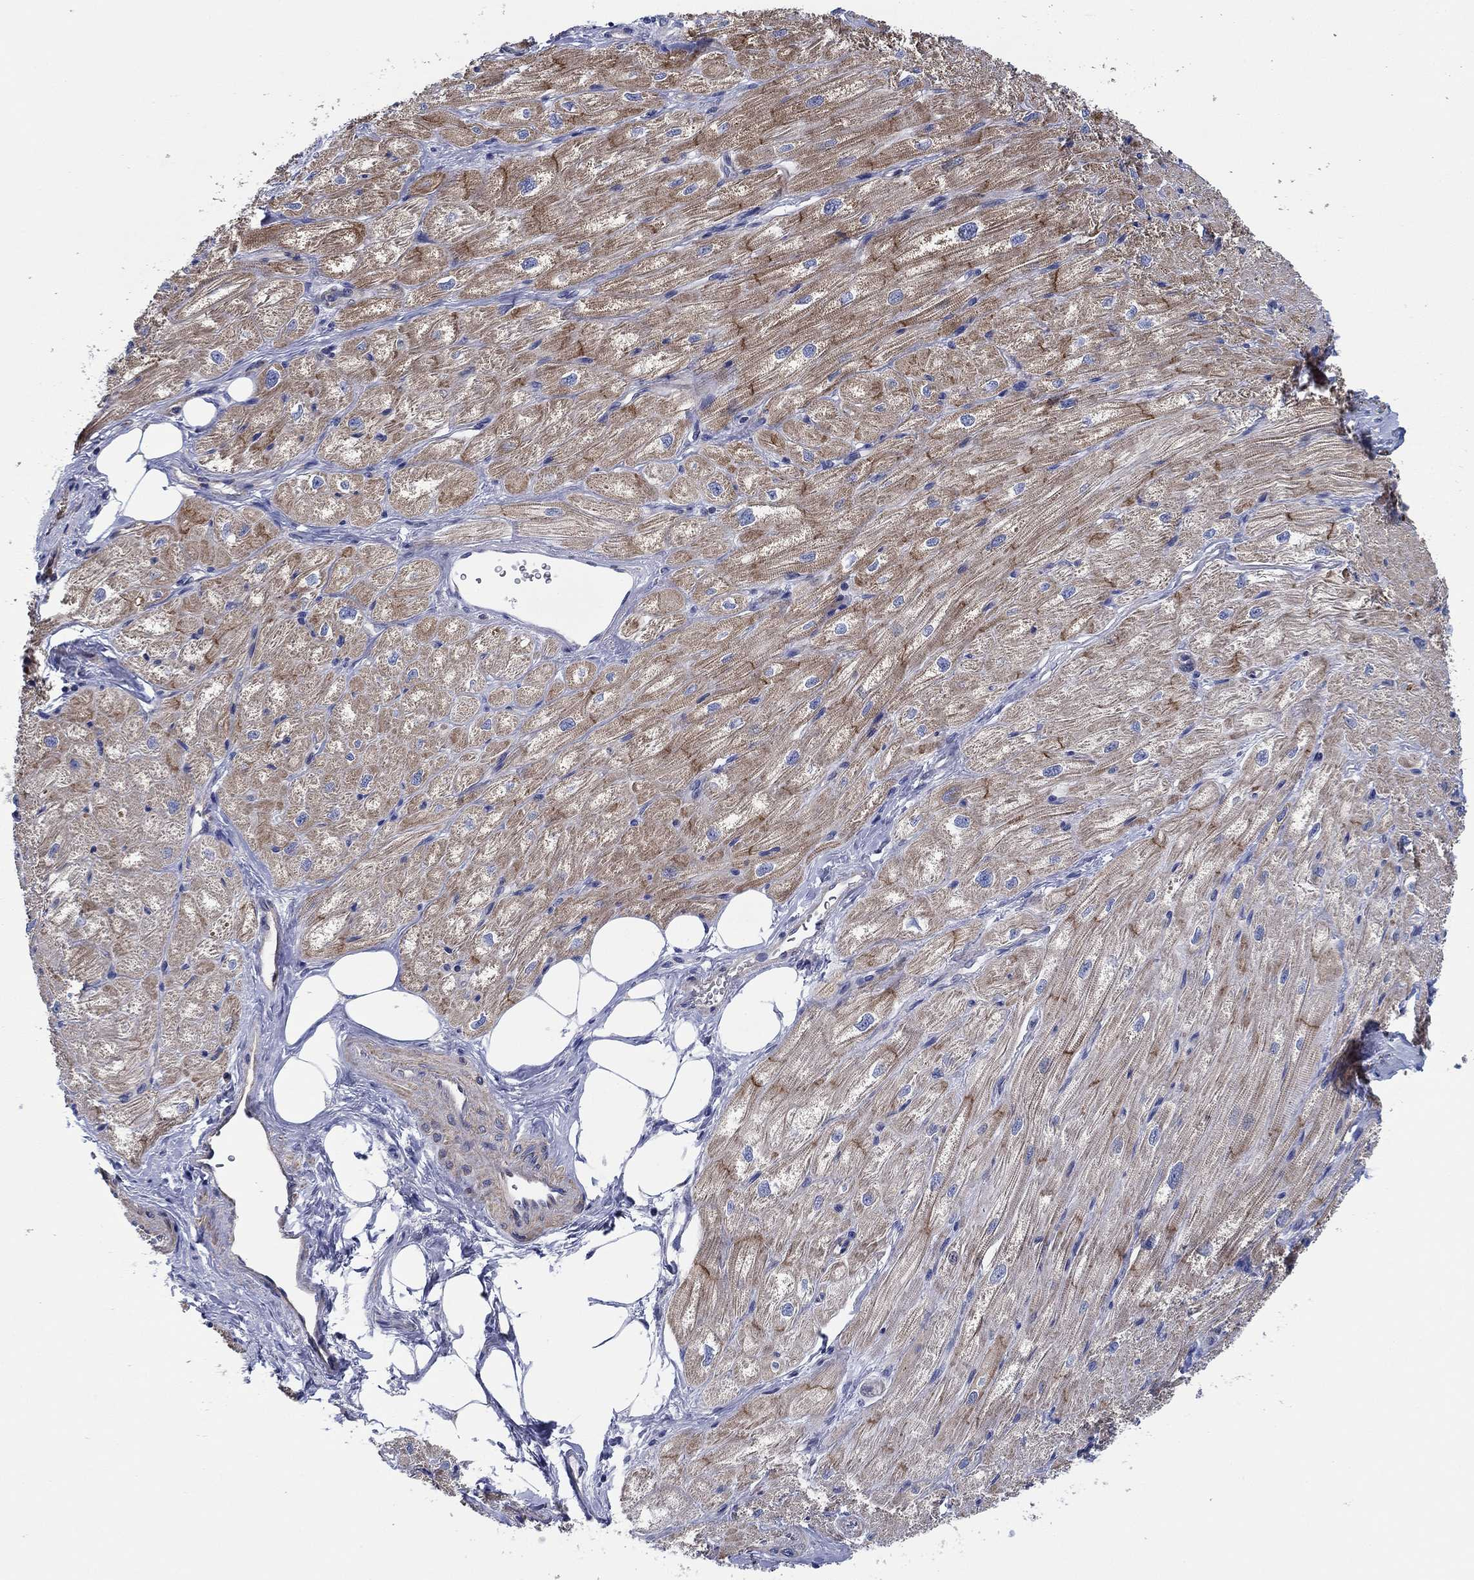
{"staining": {"intensity": "moderate", "quantity": ">75%", "location": "cytoplasmic/membranous"}, "tissue": "heart muscle", "cell_type": "Cardiomyocytes", "image_type": "normal", "snomed": [{"axis": "morphology", "description": "Normal tissue, NOS"}, {"axis": "topography", "description": "Heart"}], "caption": "A photomicrograph showing moderate cytoplasmic/membranous expression in about >75% of cardiomyocytes in benign heart muscle, as visualized by brown immunohistochemical staining.", "gene": "FMN1", "patient": {"sex": "male", "age": 57}}